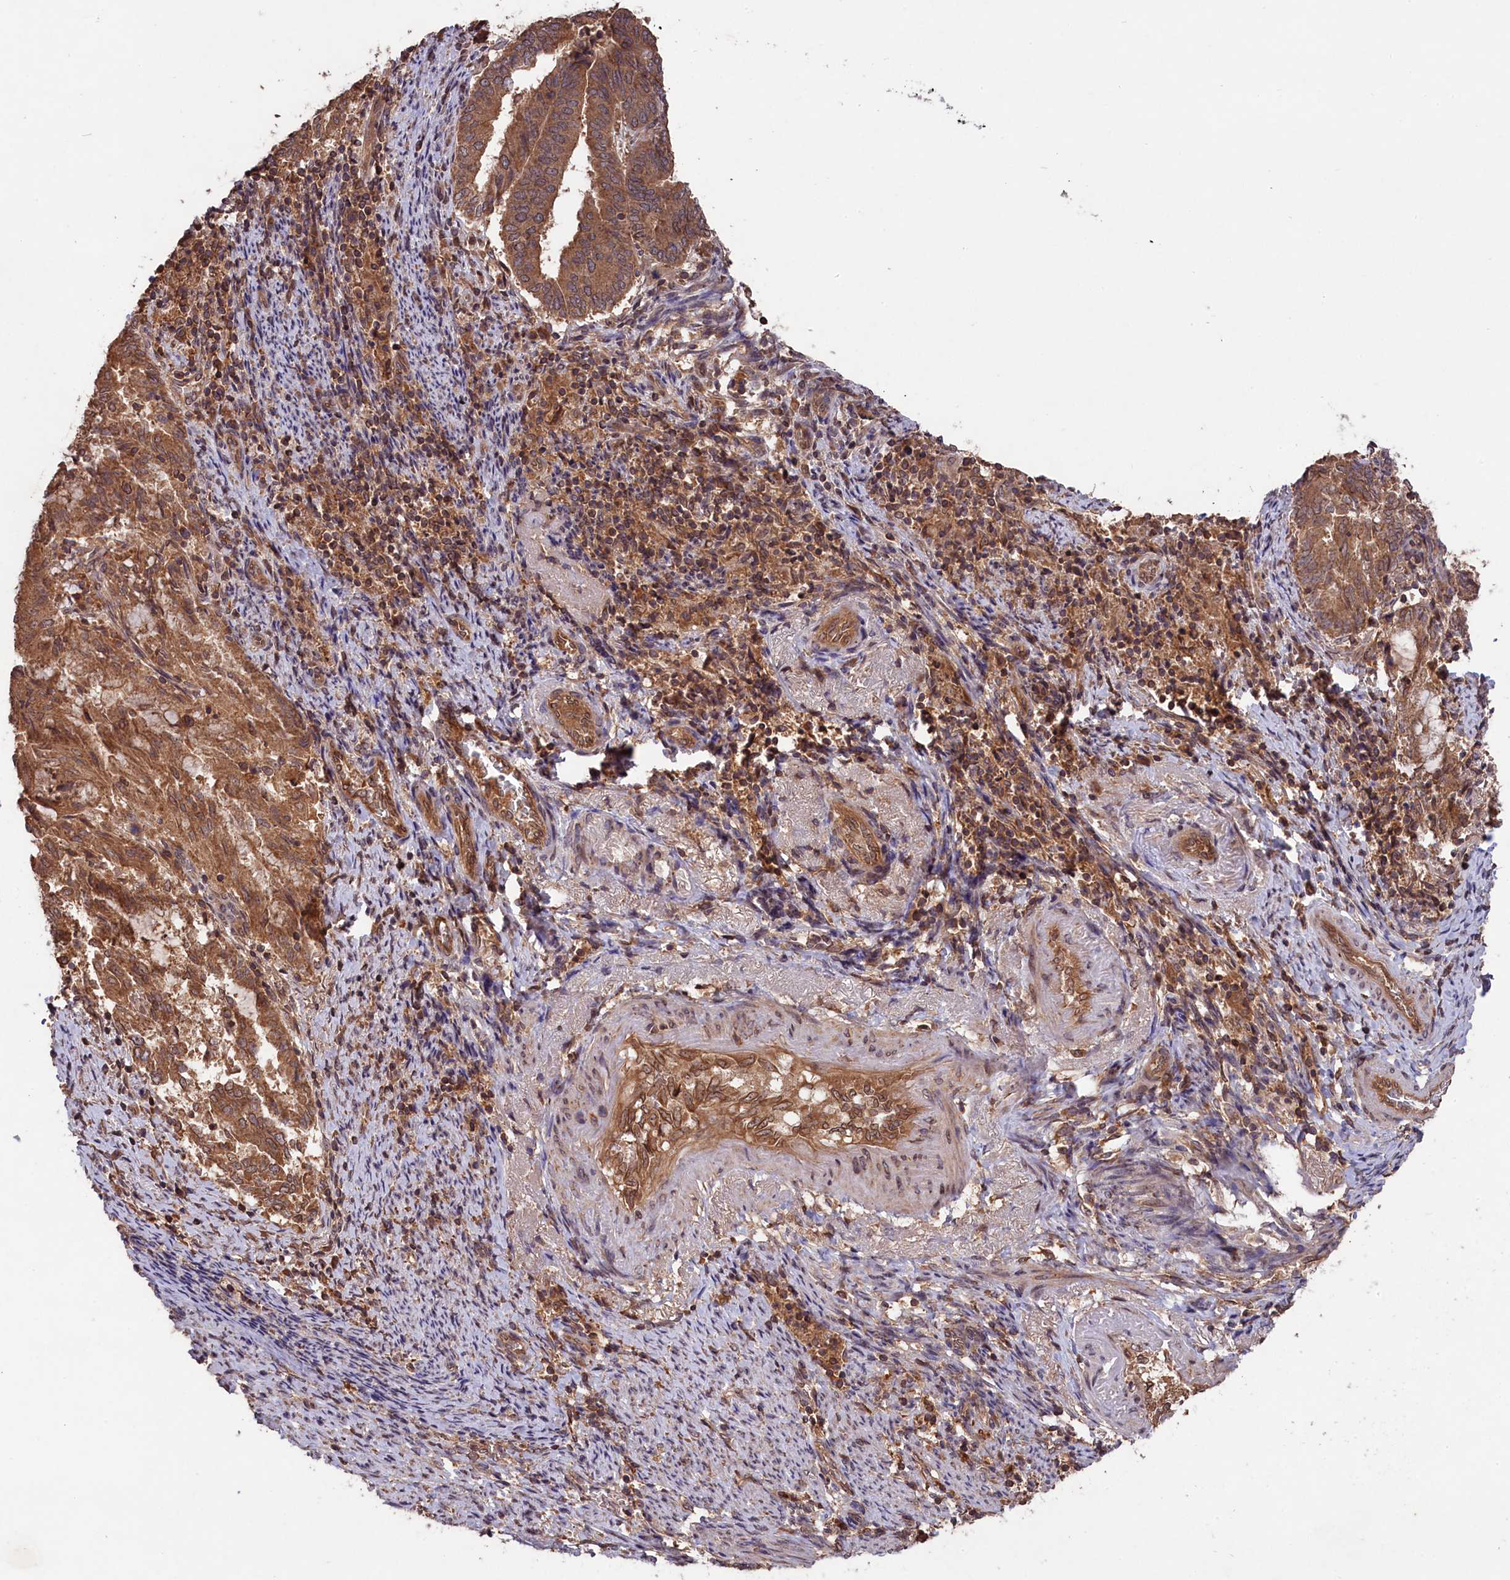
{"staining": {"intensity": "moderate", "quantity": ">75%", "location": "cytoplasmic/membranous"}, "tissue": "endometrial cancer", "cell_type": "Tumor cells", "image_type": "cancer", "snomed": [{"axis": "morphology", "description": "Adenocarcinoma, NOS"}, {"axis": "topography", "description": "Endometrium"}], "caption": "This is an image of immunohistochemistry (IHC) staining of endometrial cancer (adenocarcinoma), which shows moderate expression in the cytoplasmic/membranous of tumor cells.", "gene": "CHAC1", "patient": {"sex": "female", "age": 80}}